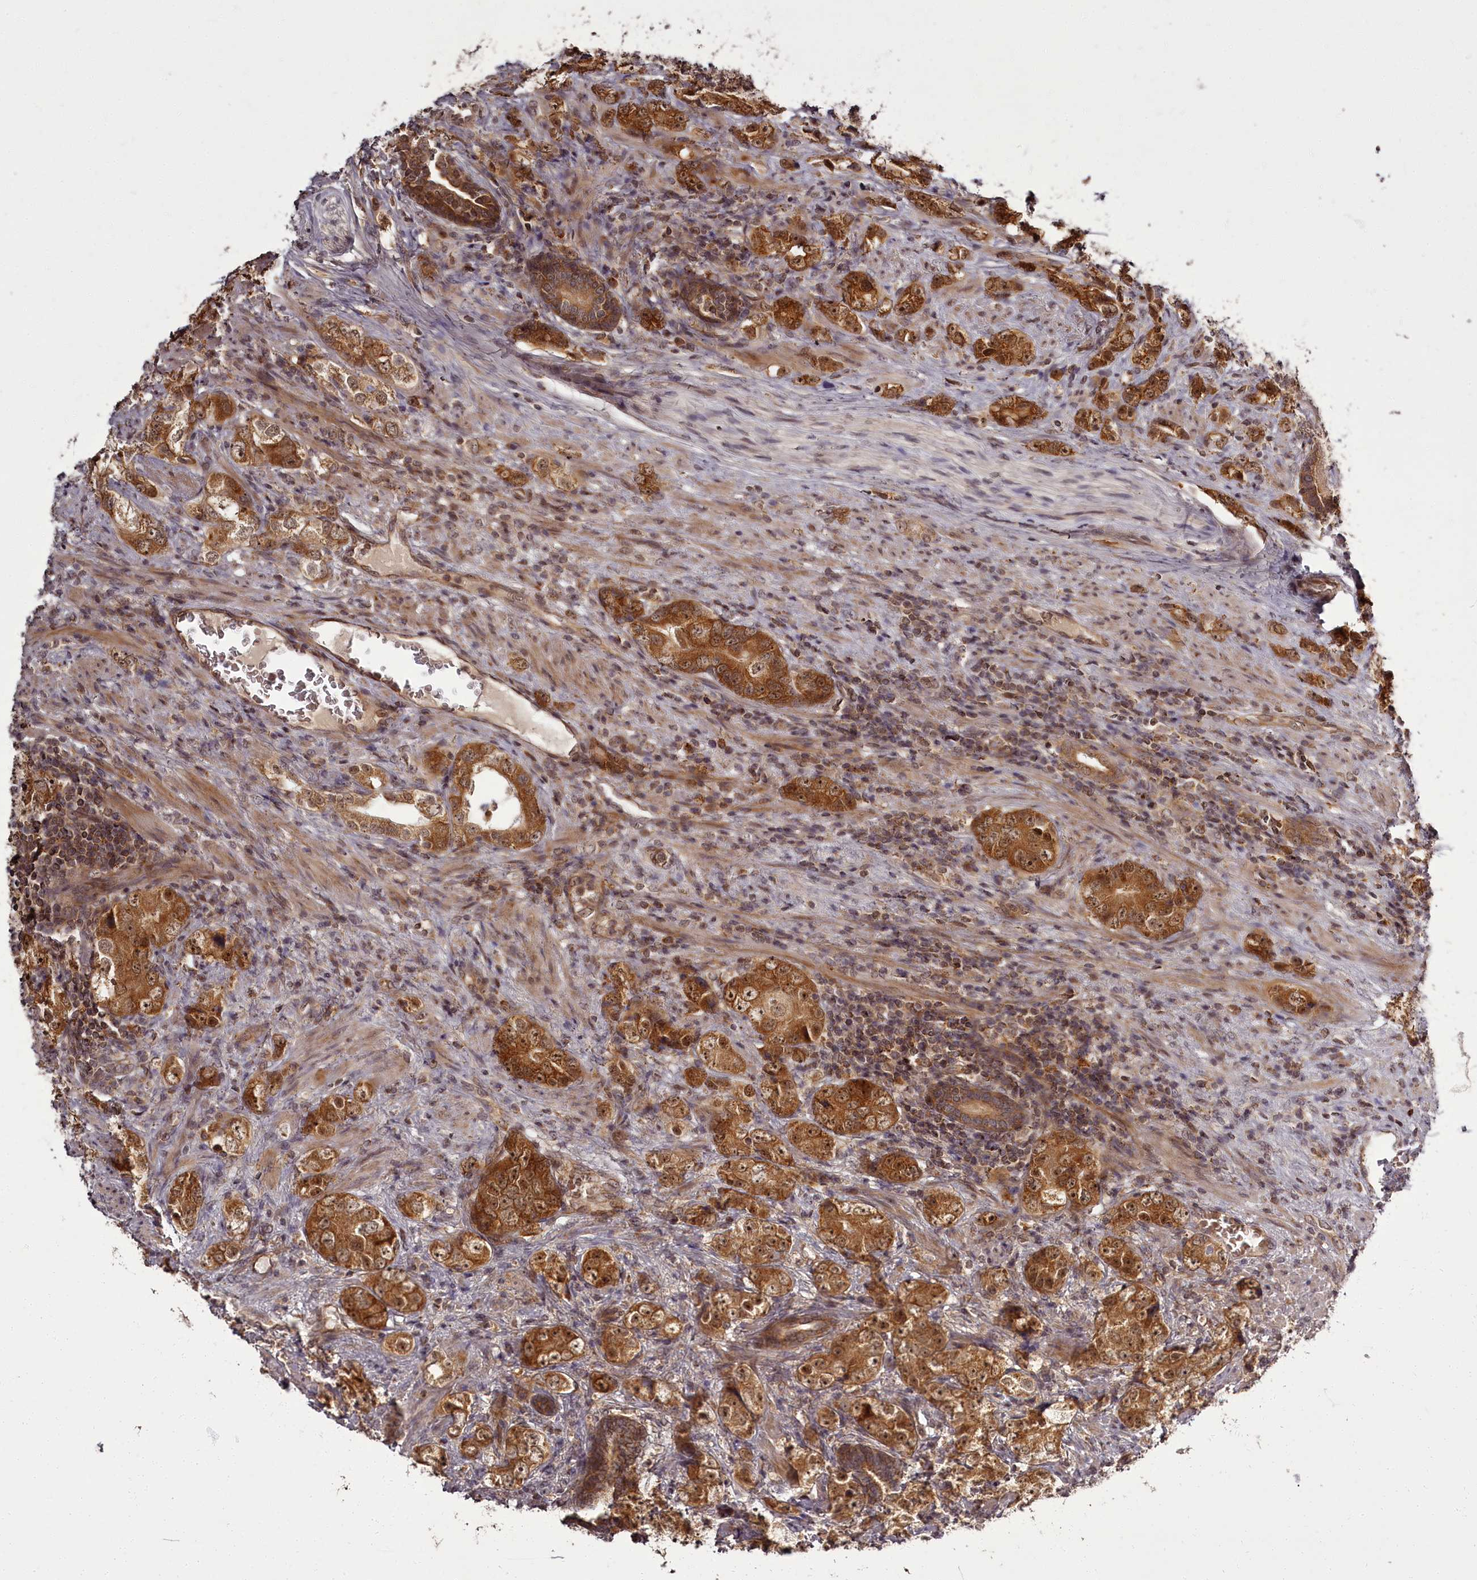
{"staining": {"intensity": "strong", "quantity": ">75%", "location": "cytoplasmic/membranous"}, "tissue": "prostate cancer", "cell_type": "Tumor cells", "image_type": "cancer", "snomed": [{"axis": "morphology", "description": "Adenocarcinoma, High grade"}, {"axis": "topography", "description": "Prostate"}], "caption": "DAB immunohistochemical staining of prostate cancer (adenocarcinoma (high-grade)) exhibits strong cytoplasmic/membranous protein expression in about >75% of tumor cells.", "gene": "PCBP2", "patient": {"sex": "male", "age": 63}}